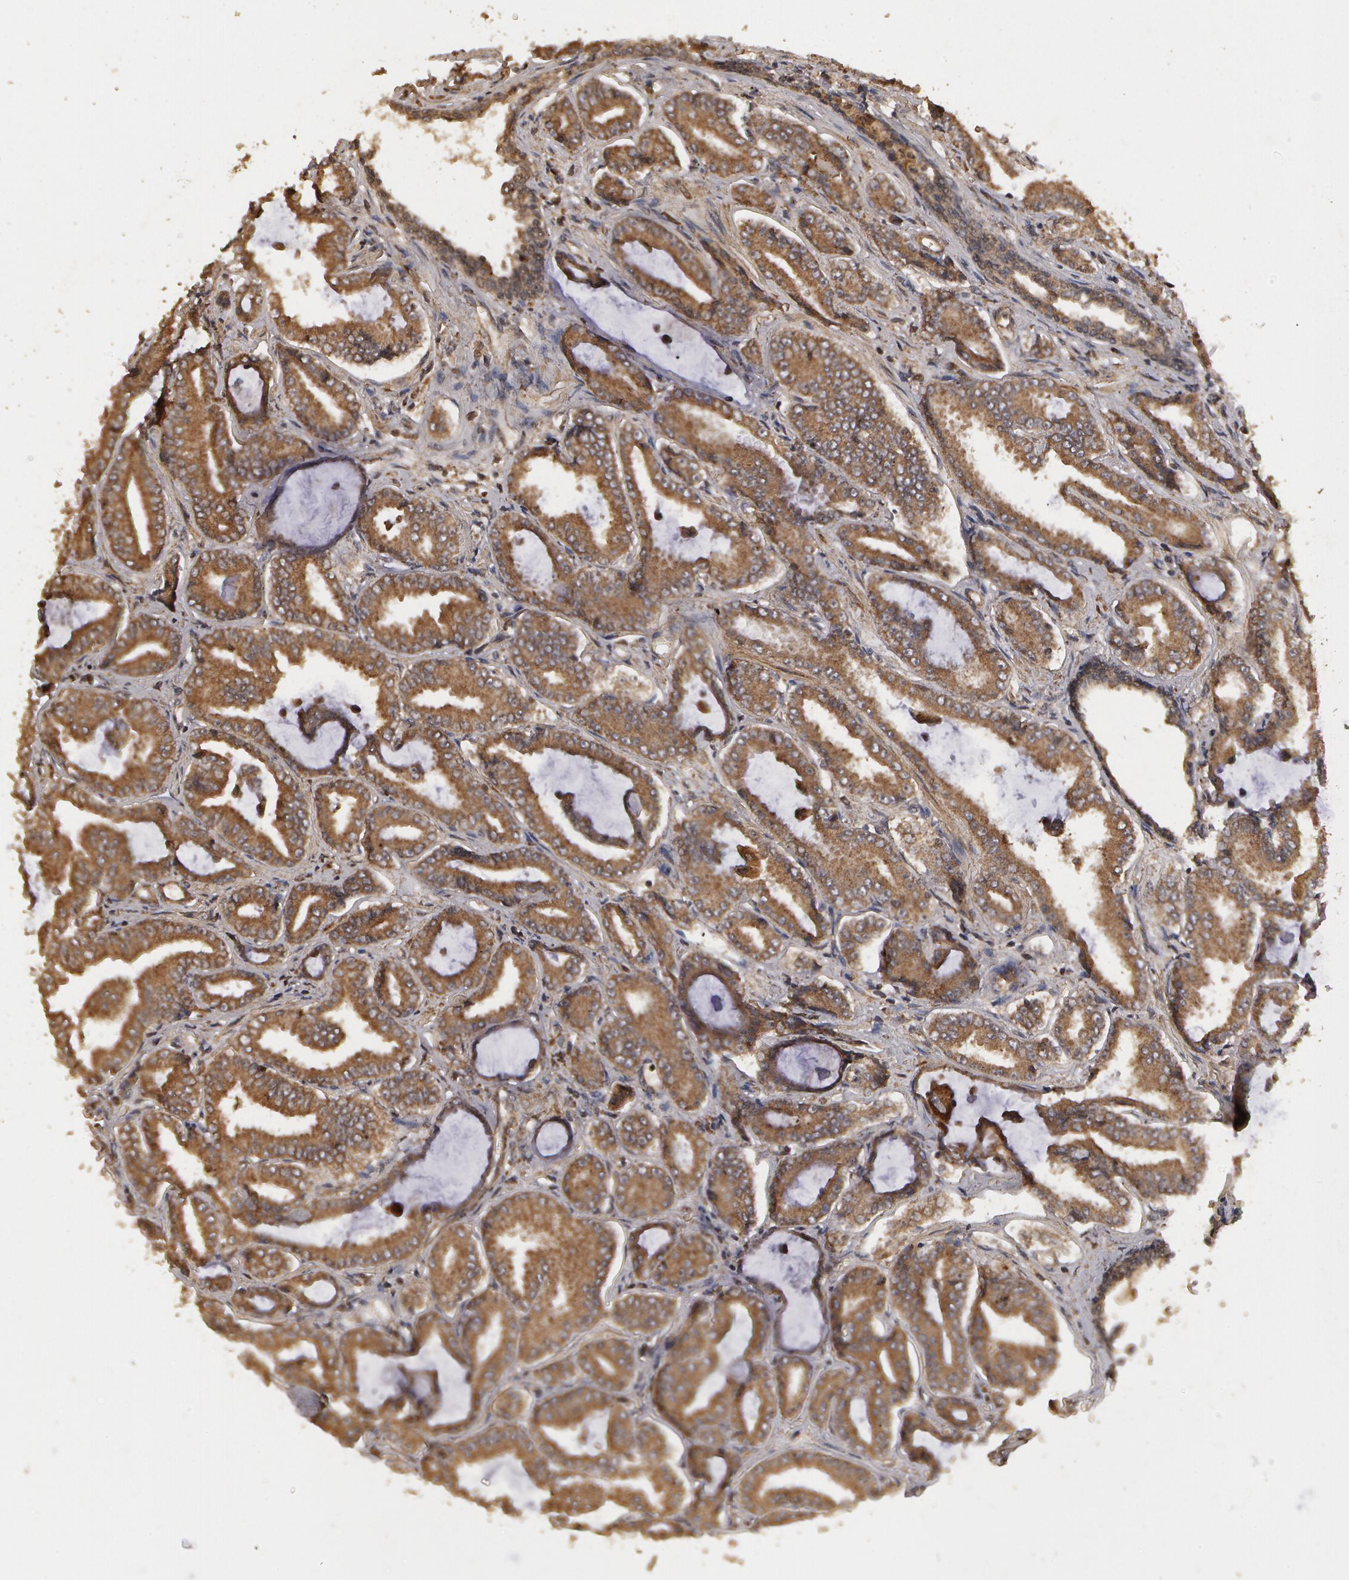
{"staining": {"intensity": "weak", "quantity": ">75%", "location": "cytoplasmic/membranous"}, "tissue": "prostate cancer", "cell_type": "Tumor cells", "image_type": "cancer", "snomed": [{"axis": "morphology", "description": "Adenocarcinoma, Low grade"}, {"axis": "topography", "description": "Prostate"}], "caption": "Immunohistochemical staining of human prostate adenocarcinoma (low-grade) demonstrates low levels of weak cytoplasmic/membranous positivity in approximately >75% of tumor cells.", "gene": "CALR", "patient": {"sex": "male", "age": 65}}